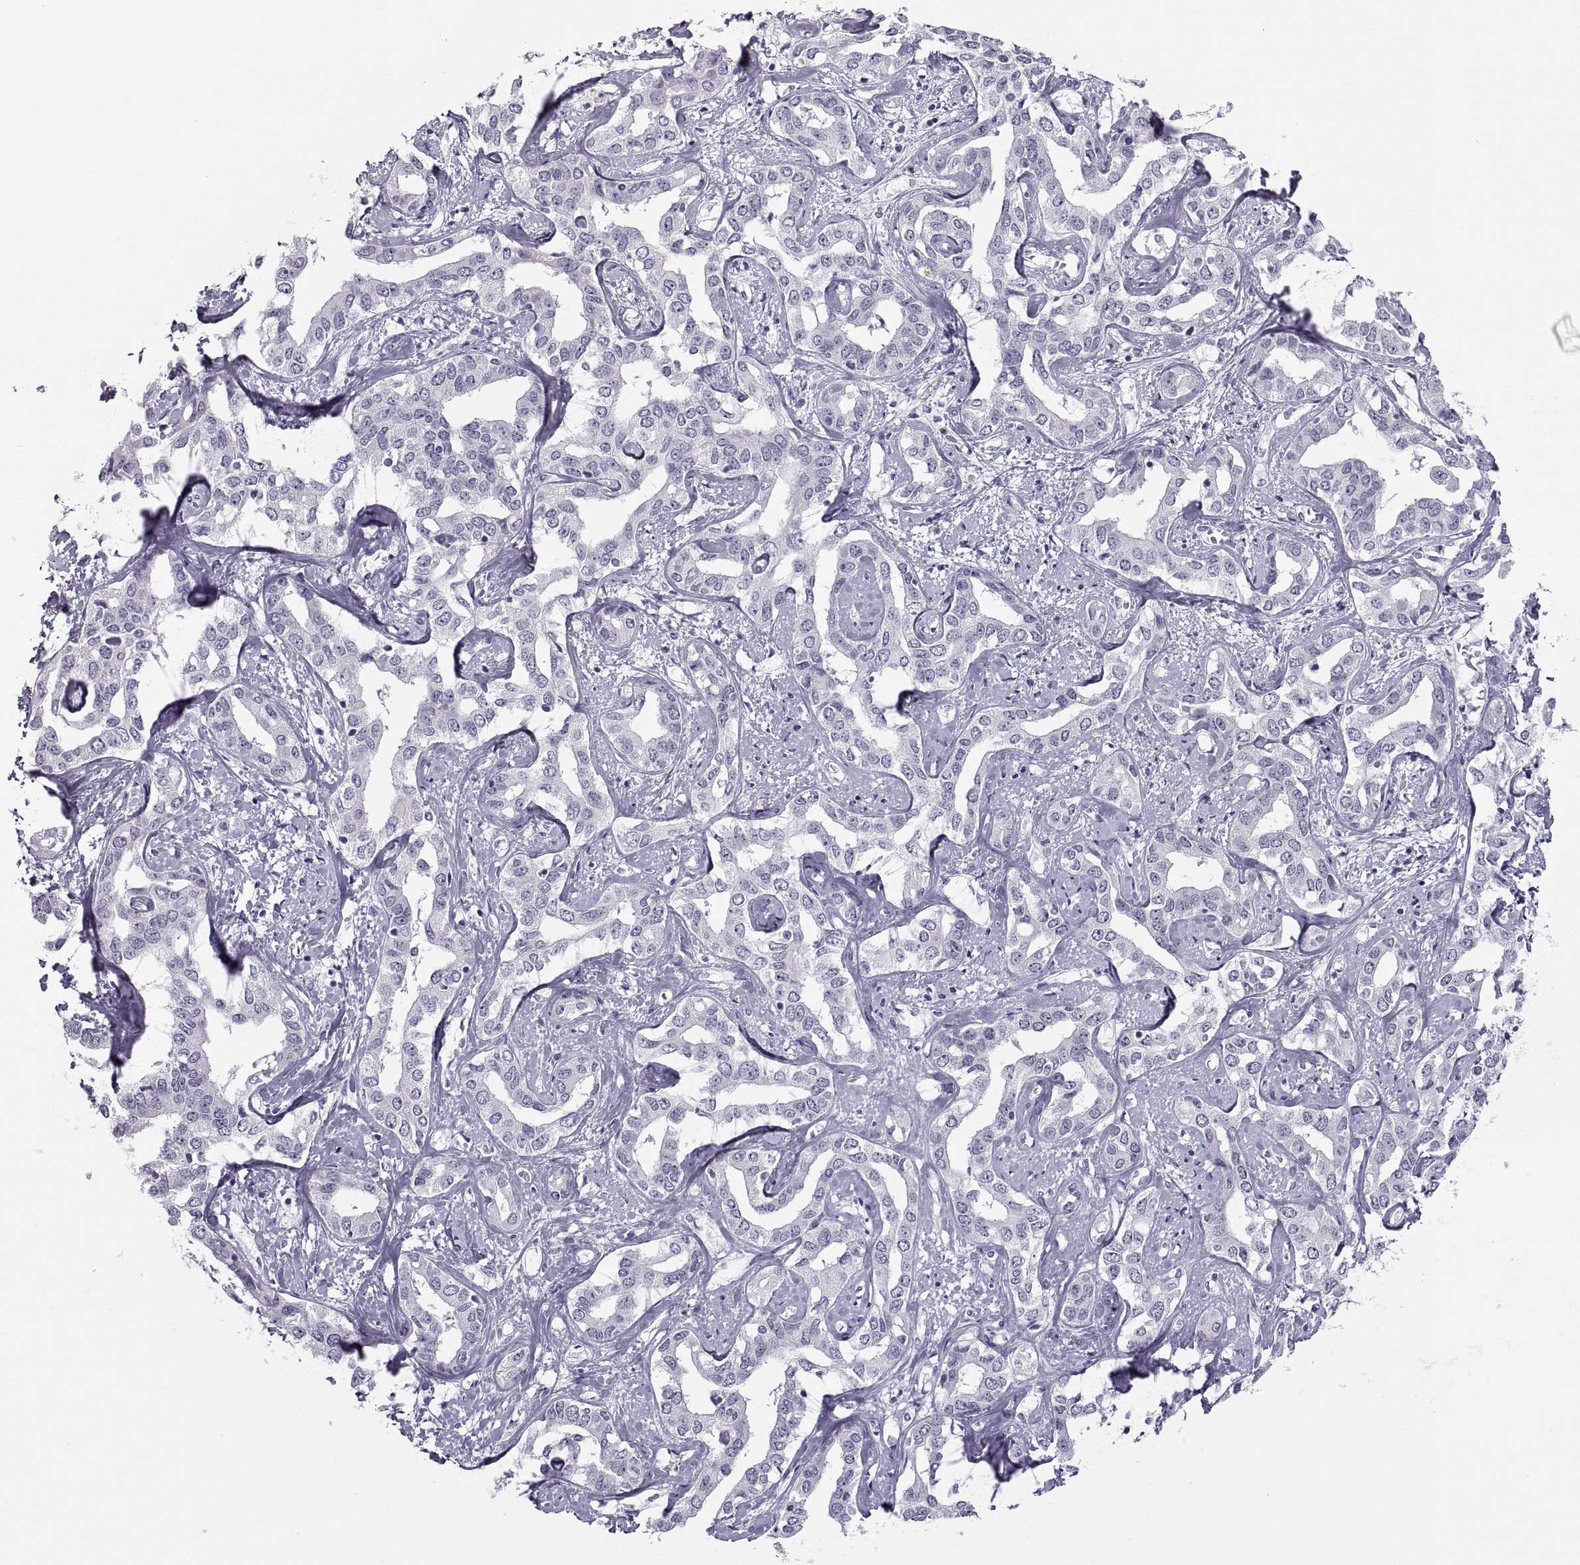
{"staining": {"intensity": "negative", "quantity": "none", "location": "none"}, "tissue": "liver cancer", "cell_type": "Tumor cells", "image_type": "cancer", "snomed": [{"axis": "morphology", "description": "Cholangiocarcinoma"}, {"axis": "topography", "description": "Liver"}], "caption": "An immunohistochemistry histopathology image of liver cholangiocarcinoma is shown. There is no staining in tumor cells of liver cholangiocarcinoma.", "gene": "C3orf22", "patient": {"sex": "male", "age": 59}}